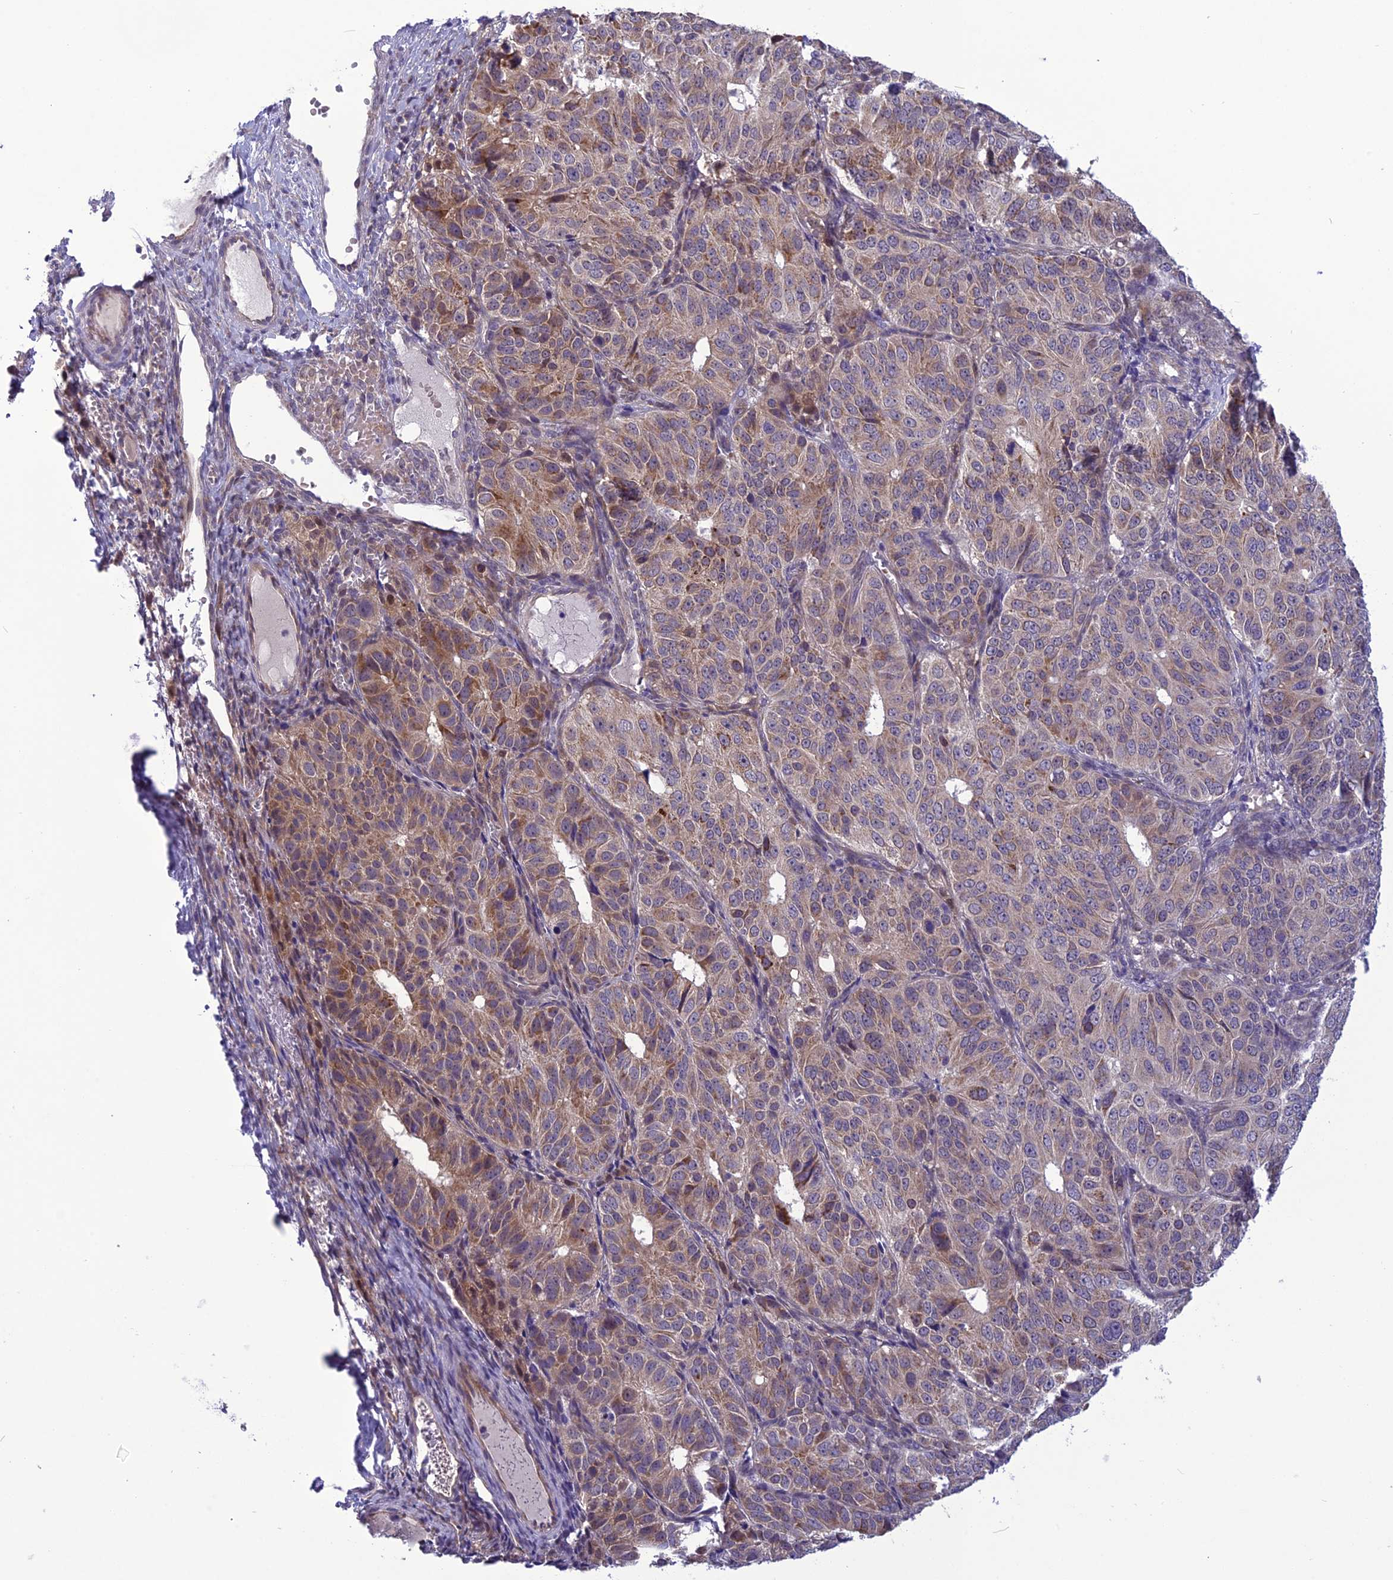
{"staining": {"intensity": "moderate", "quantity": "25%-75%", "location": "cytoplasmic/membranous"}, "tissue": "ovarian cancer", "cell_type": "Tumor cells", "image_type": "cancer", "snomed": [{"axis": "morphology", "description": "Carcinoma, endometroid"}, {"axis": "topography", "description": "Ovary"}], "caption": "DAB (3,3'-diaminobenzidine) immunohistochemical staining of human ovarian cancer reveals moderate cytoplasmic/membranous protein staining in approximately 25%-75% of tumor cells. (DAB (3,3'-diaminobenzidine) IHC, brown staining for protein, blue staining for nuclei).", "gene": "PSMF1", "patient": {"sex": "female", "age": 51}}